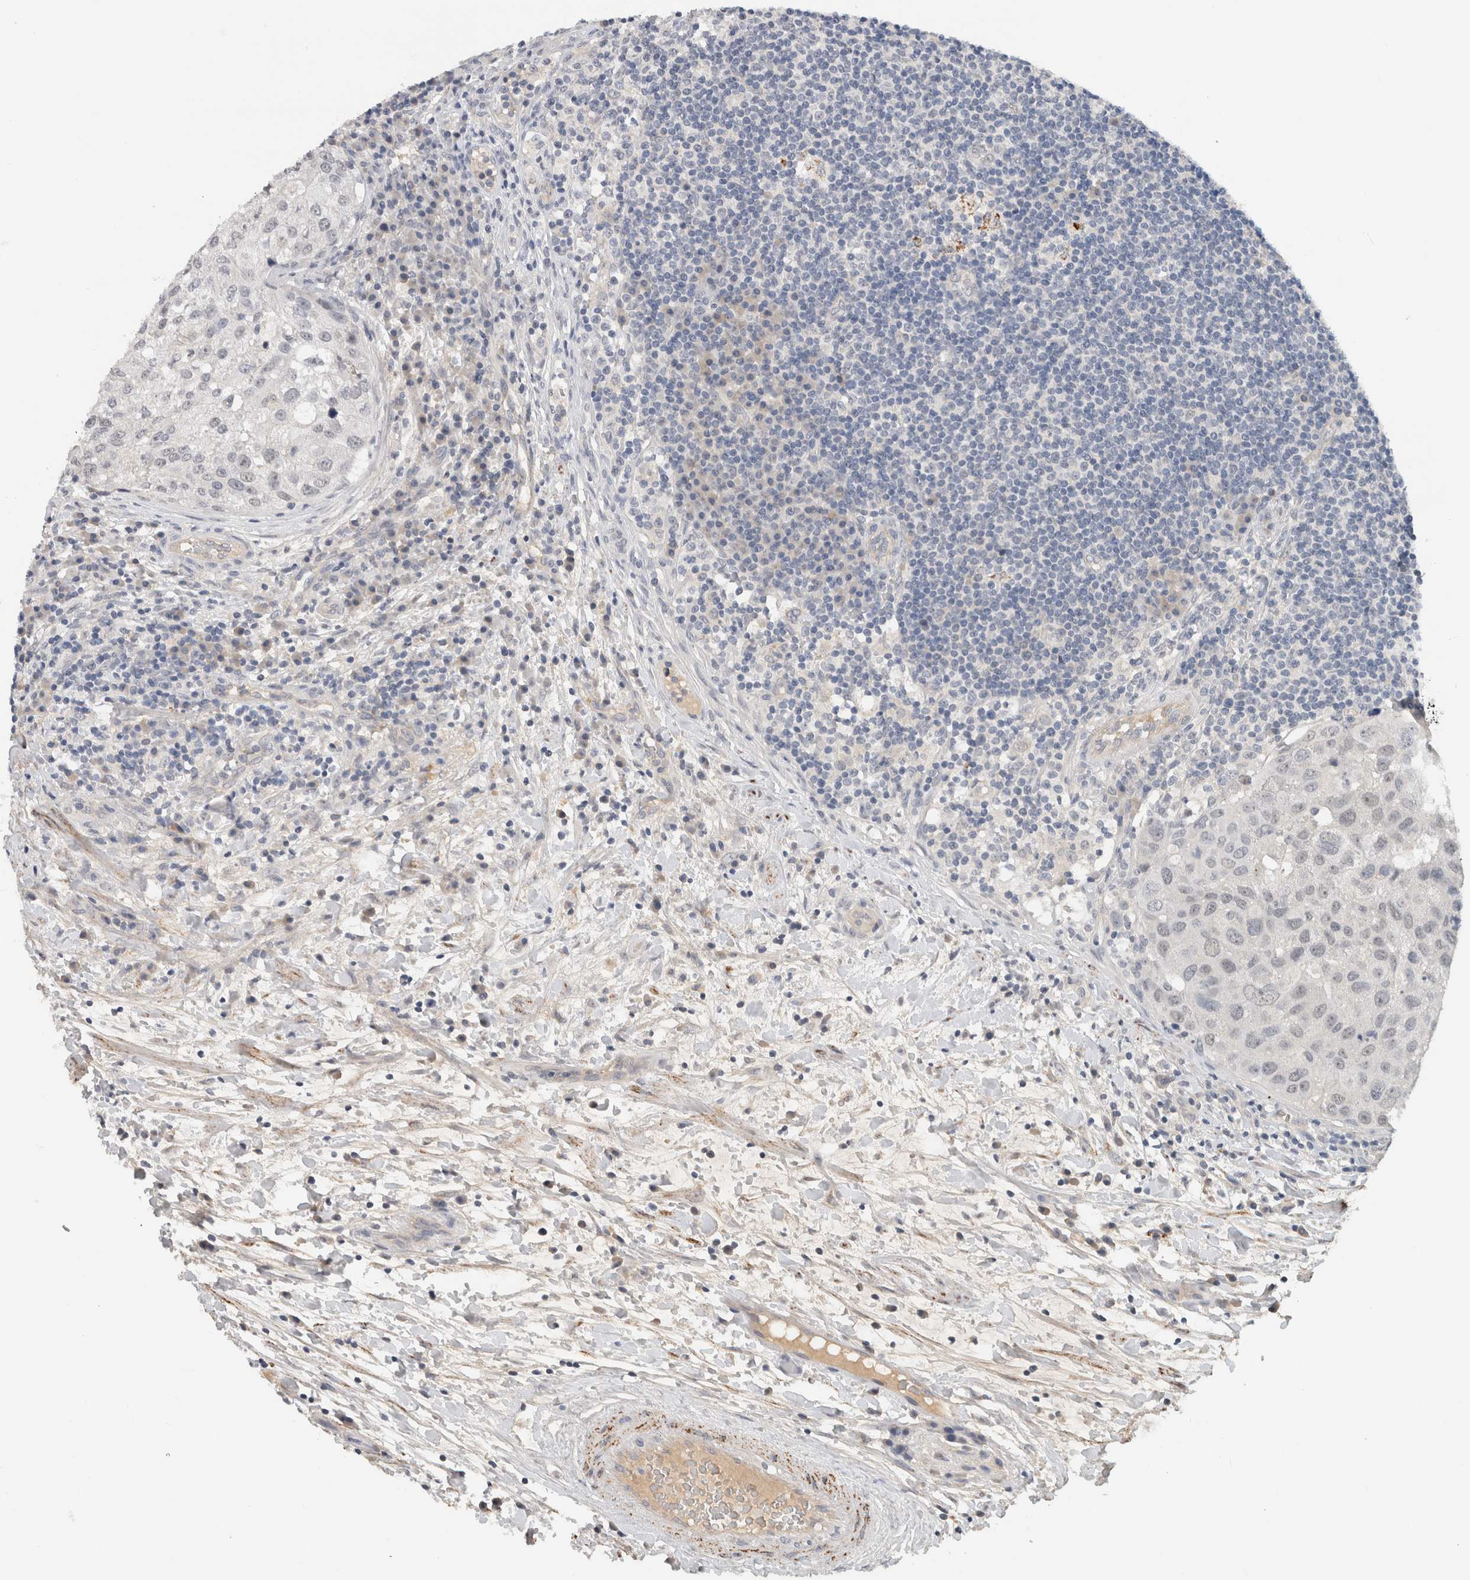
{"staining": {"intensity": "negative", "quantity": "none", "location": "none"}, "tissue": "urothelial cancer", "cell_type": "Tumor cells", "image_type": "cancer", "snomed": [{"axis": "morphology", "description": "Urothelial carcinoma, High grade"}, {"axis": "topography", "description": "Lymph node"}, {"axis": "topography", "description": "Urinary bladder"}], "caption": "An immunohistochemistry histopathology image of urothelial carcinoma (high-grade) is shown. There is no staining in tumor cells of urothelial carcinoma (high-grade).", "gene": "HCN3", "patient": {"sex": "male", "age": 51}}